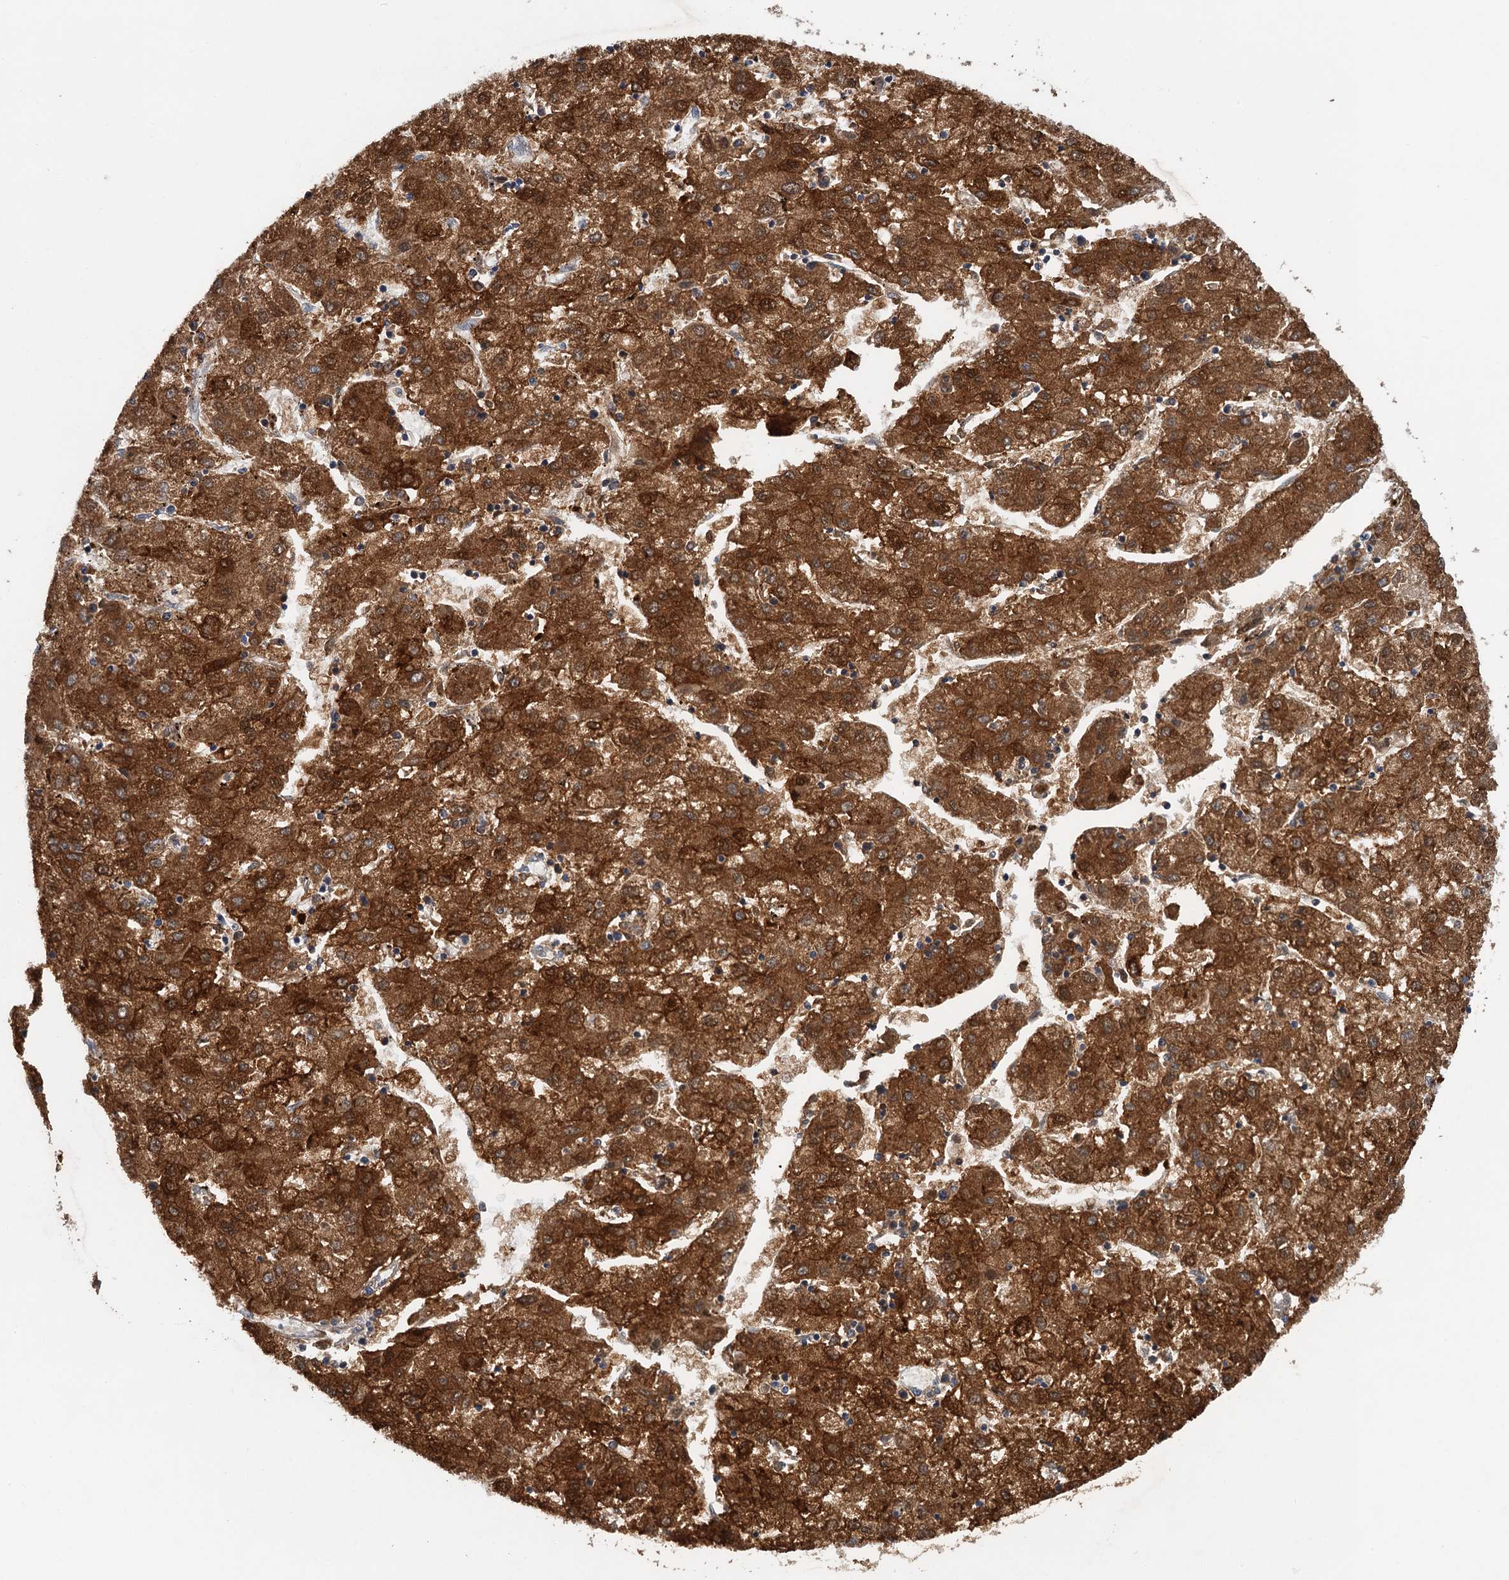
{"staining": {"intensity": "strong", "quantity": ">75%", "location": "cytoplasmic/membranous"}, "tissue": "liver cancer", "cell_type": "Tumor cells", "image_type": "cancer", "snomed": [{"axis": "morphology", "description": "Carcinoma, Hepatocellular, NOS"}, {"axis": "topography", "description": "Liver"}], "caption": "IHC micrograph of neoplastic tissue: human hepatocellular carcinoma (liver) stained using immunohistochemistry displays high levels of strong protein expression localized specifically in the cytoplasmic/membranous of tumor cells, appearing as a cytoplasmic/membranous brown color.", "gene": "RSAD2", "patient": {"sex": "male", "age": 72}}